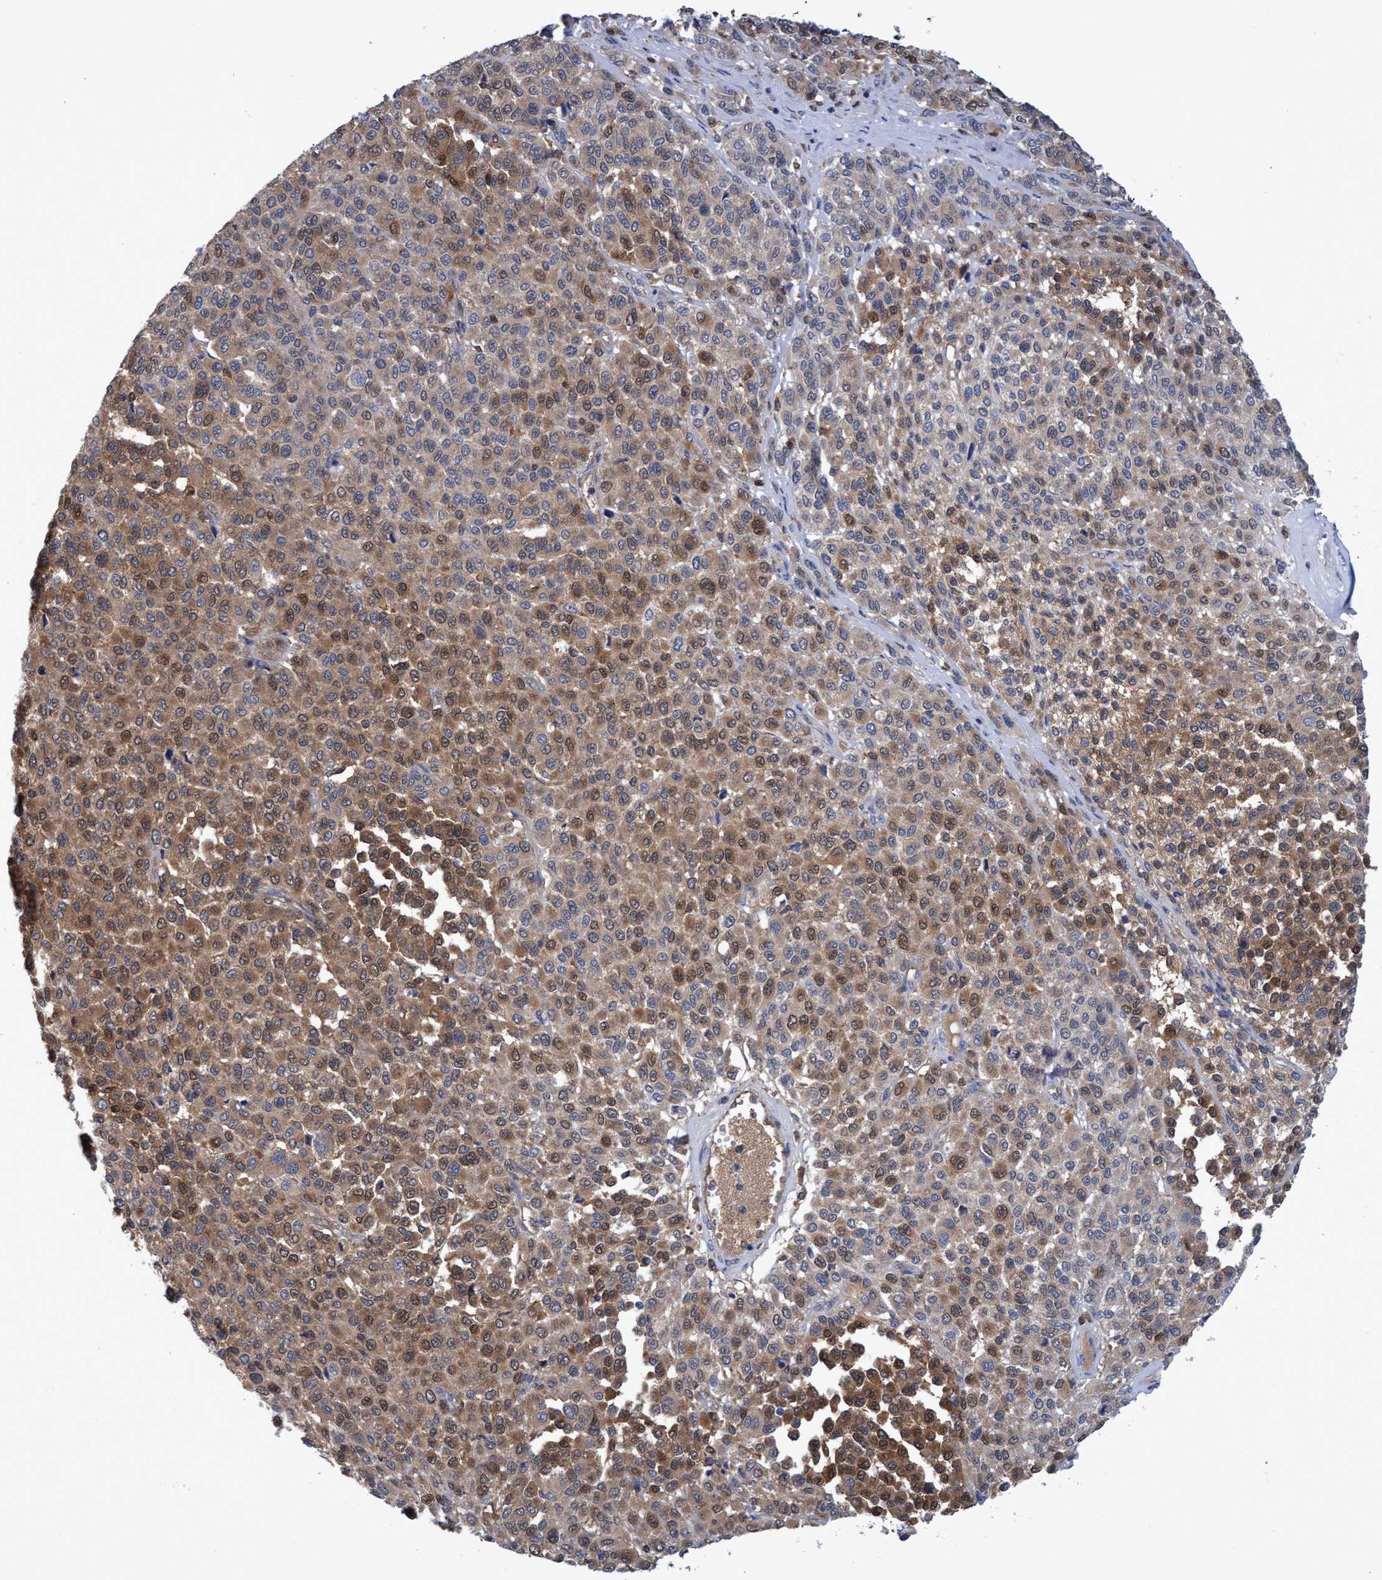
{"staining": {"intensity": "moderate", "quantity": ">75%", "location": "cytoplasmic/membranous"}, "tissue": "melanoma", "cell_type": "Tumor cells", "image_type": "cancer", "snomed": [{"axis": "morphology", "description": "Malignant melanoma, Metastatic site"}, {"axis": "topography", "description": "Pancreas"}], "caption": "Melanoma stained for a protein (brown) exhibits moderate cytoplasmic/membranous positive expression in approximately >75% of tumor cells.", "gene": "PNPO", "patient": {"sex": "female", "age": 30}}